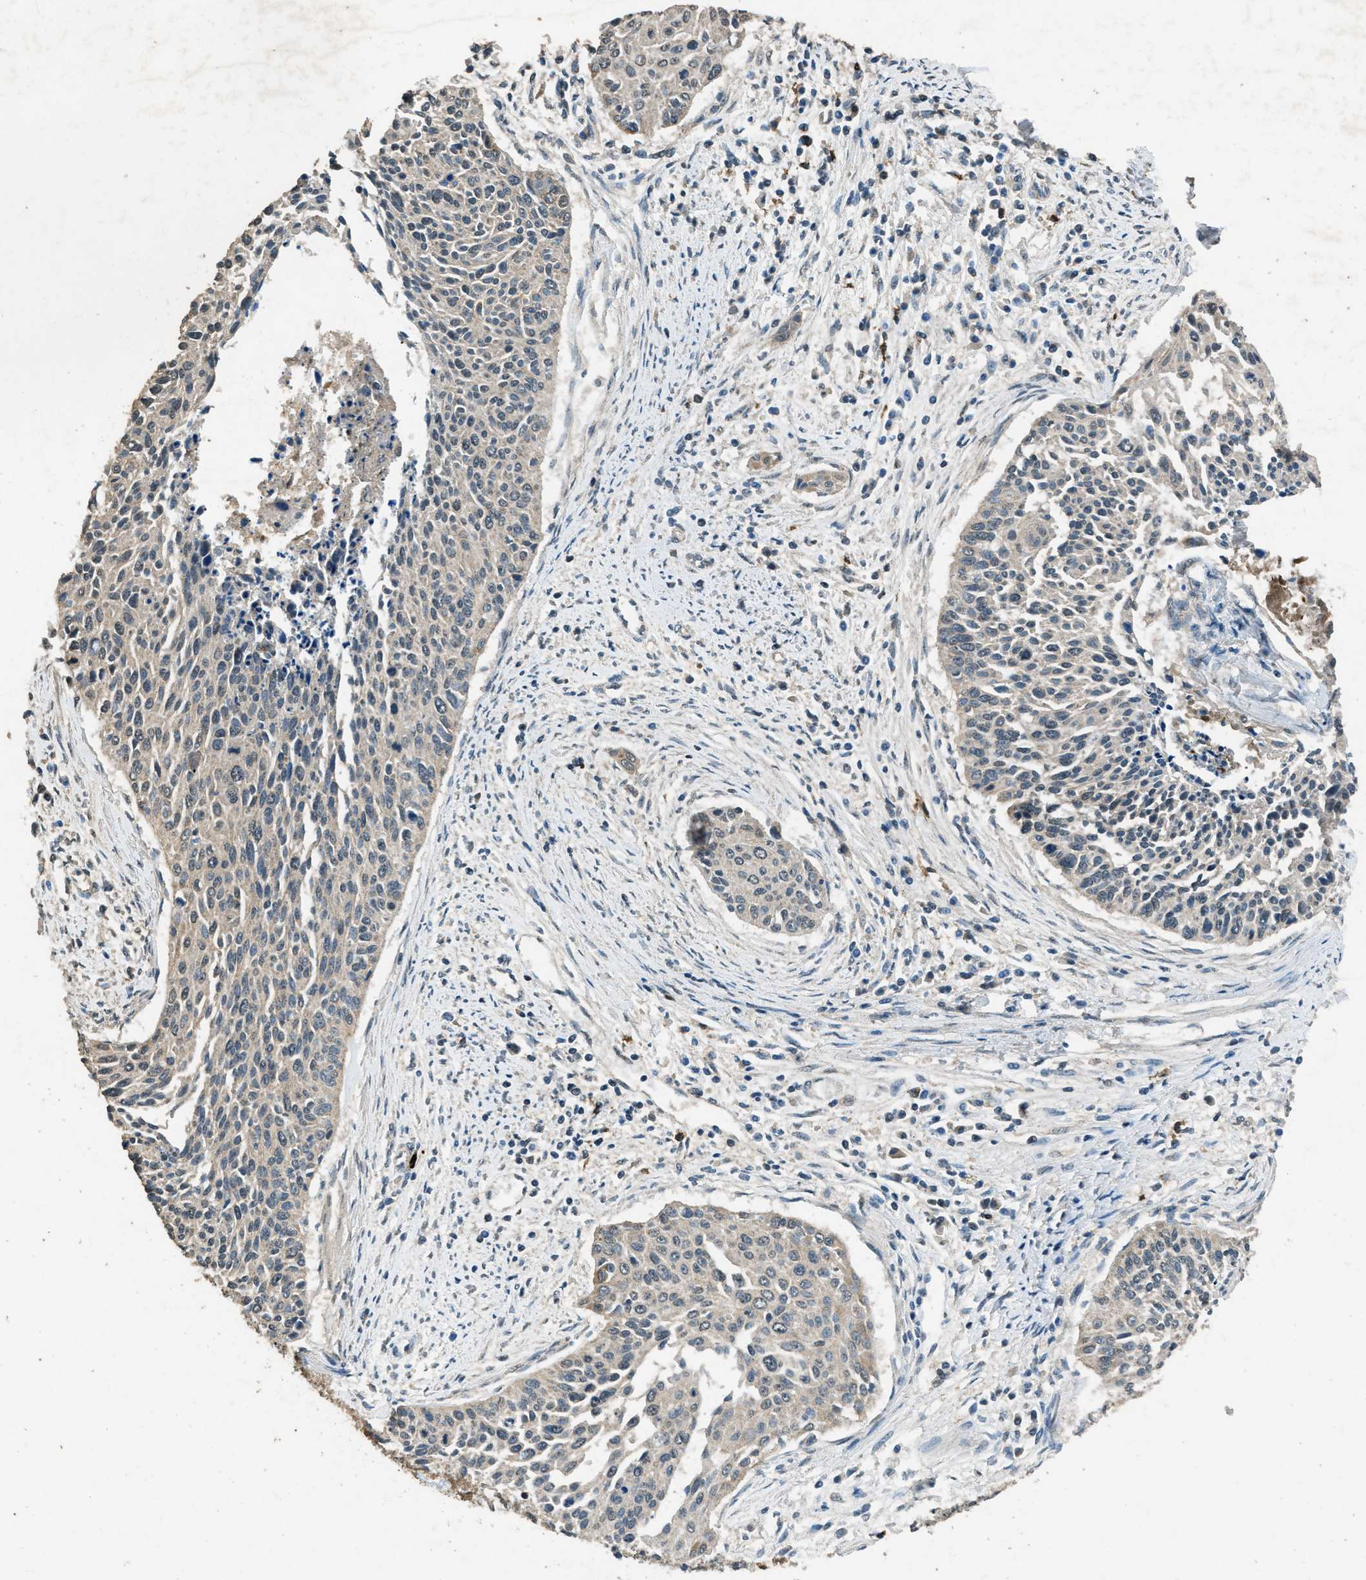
{"staining": {"intensity": "weak", "quantity": "25%-75%", "location": "cytoplasmic/membranous"}, "tissue": "cervical cancer", "cell_type": "Tumor cells", "image_type": "cancer", "snomed": [{"axis": "morphology", "description": "Squamous cell carcinoma, NOS"}, {"axis": "topography", "description": "Cervix"}], "caption": "Immunohistochemistry histopathology image of human cervical cancer (squamous cell carcinoma) stained for a protein (brown), which reveals low levels of weak cytoplasmic/membranous expression in approximately 25%-75% of tumor cells.", "gene": "SALL3", "patient": {"sex": "female", "age": 55}}